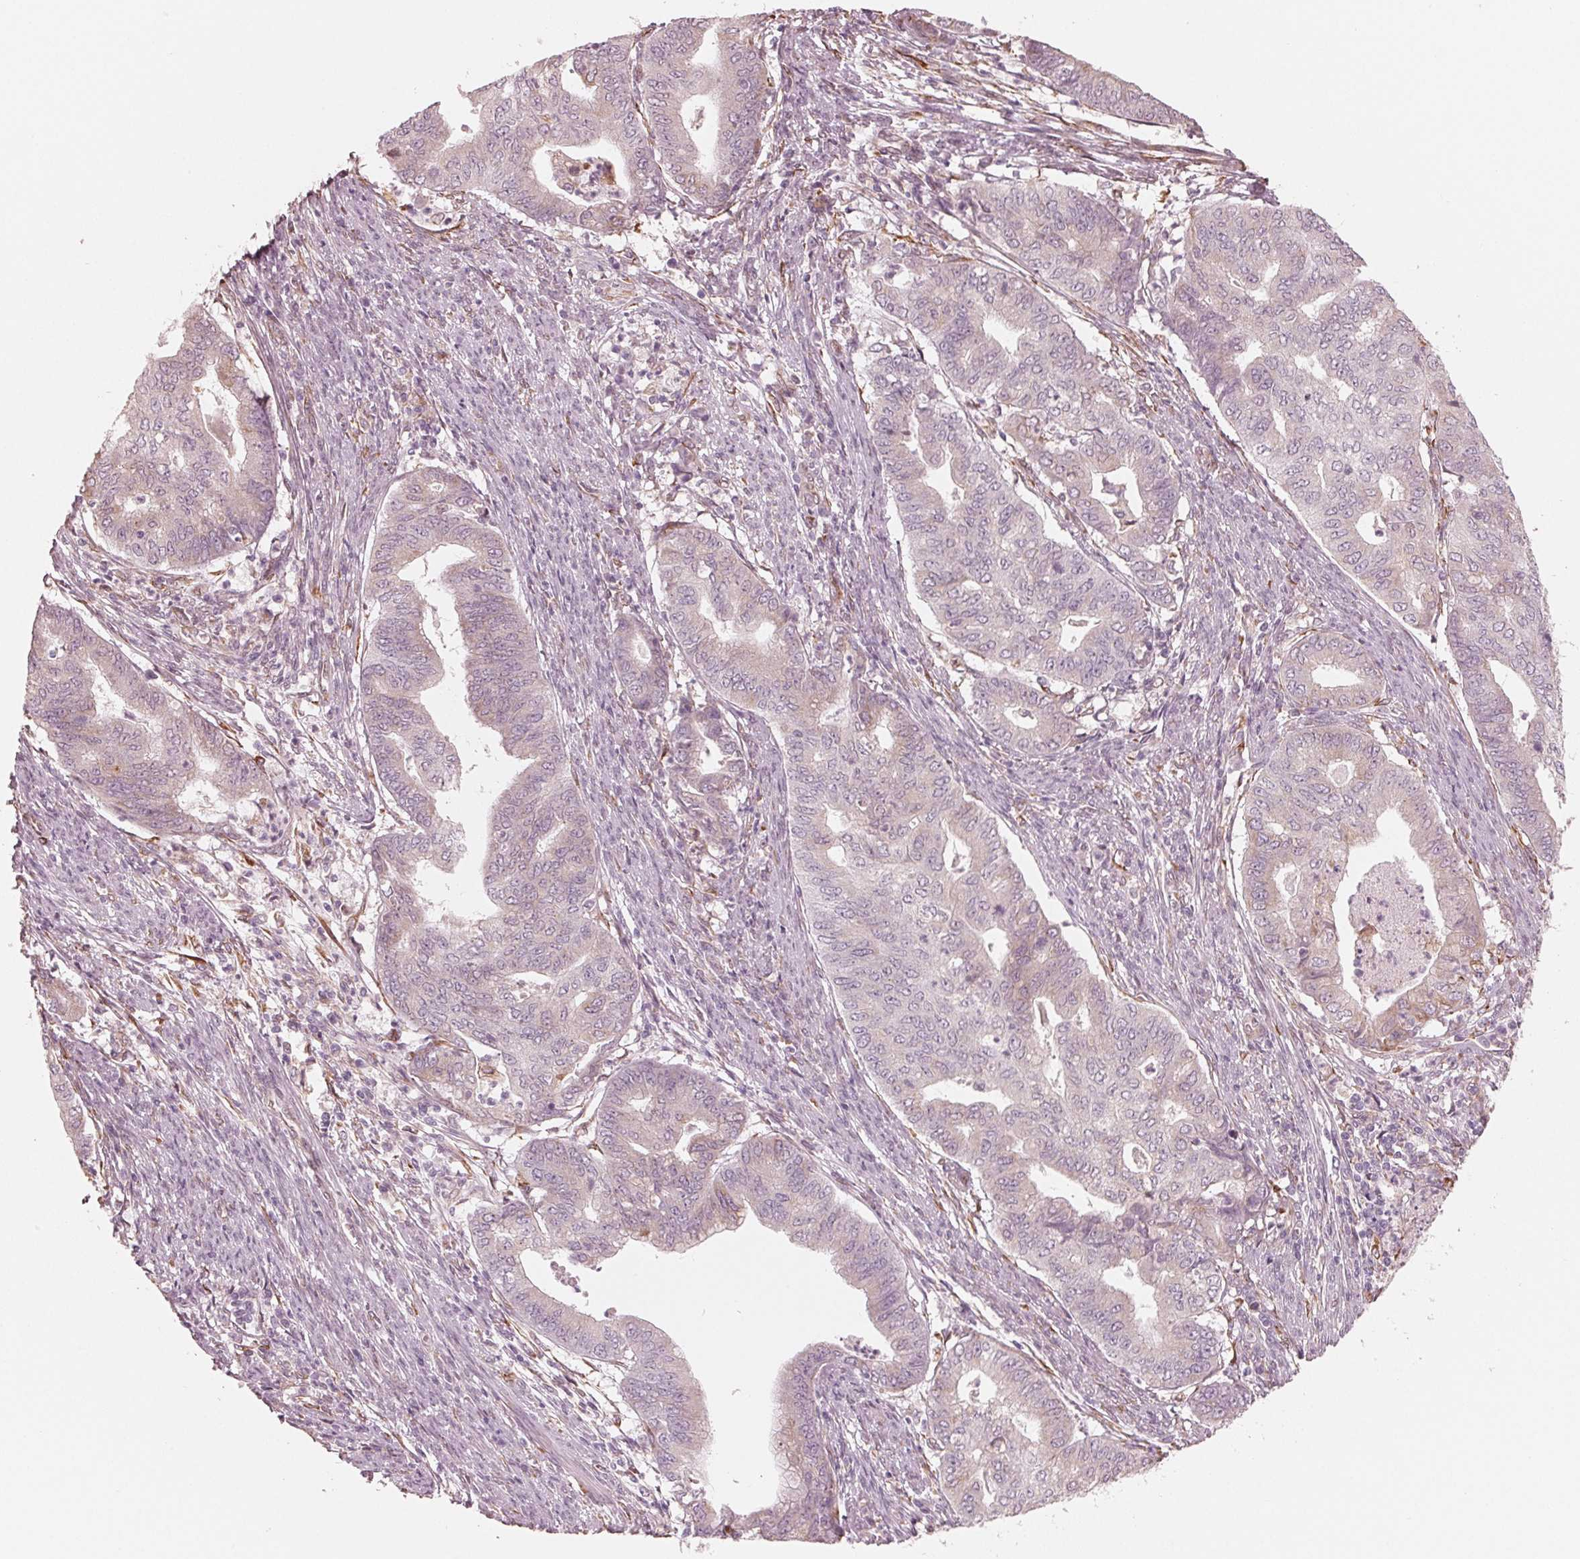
{"staining": {"intensity": "negative", "quantity": "none", "location": "none"}, "tissue": "endometrial cancer", "cell_type": "Tumor cells", "image_type": "cancer", "snomed": [{"axis": "morphology", "description": "Adenocarcinoma, NOS"}, {"axis": "topography", "description": "Endometrium"}], "caption": "Immunohistochemical staining of adenocarcinoma (endometrial) demonstrates no significant staining in tumor cells.", "gene": "IKBIP", "patient": {"sex": "female", "age": 79}}